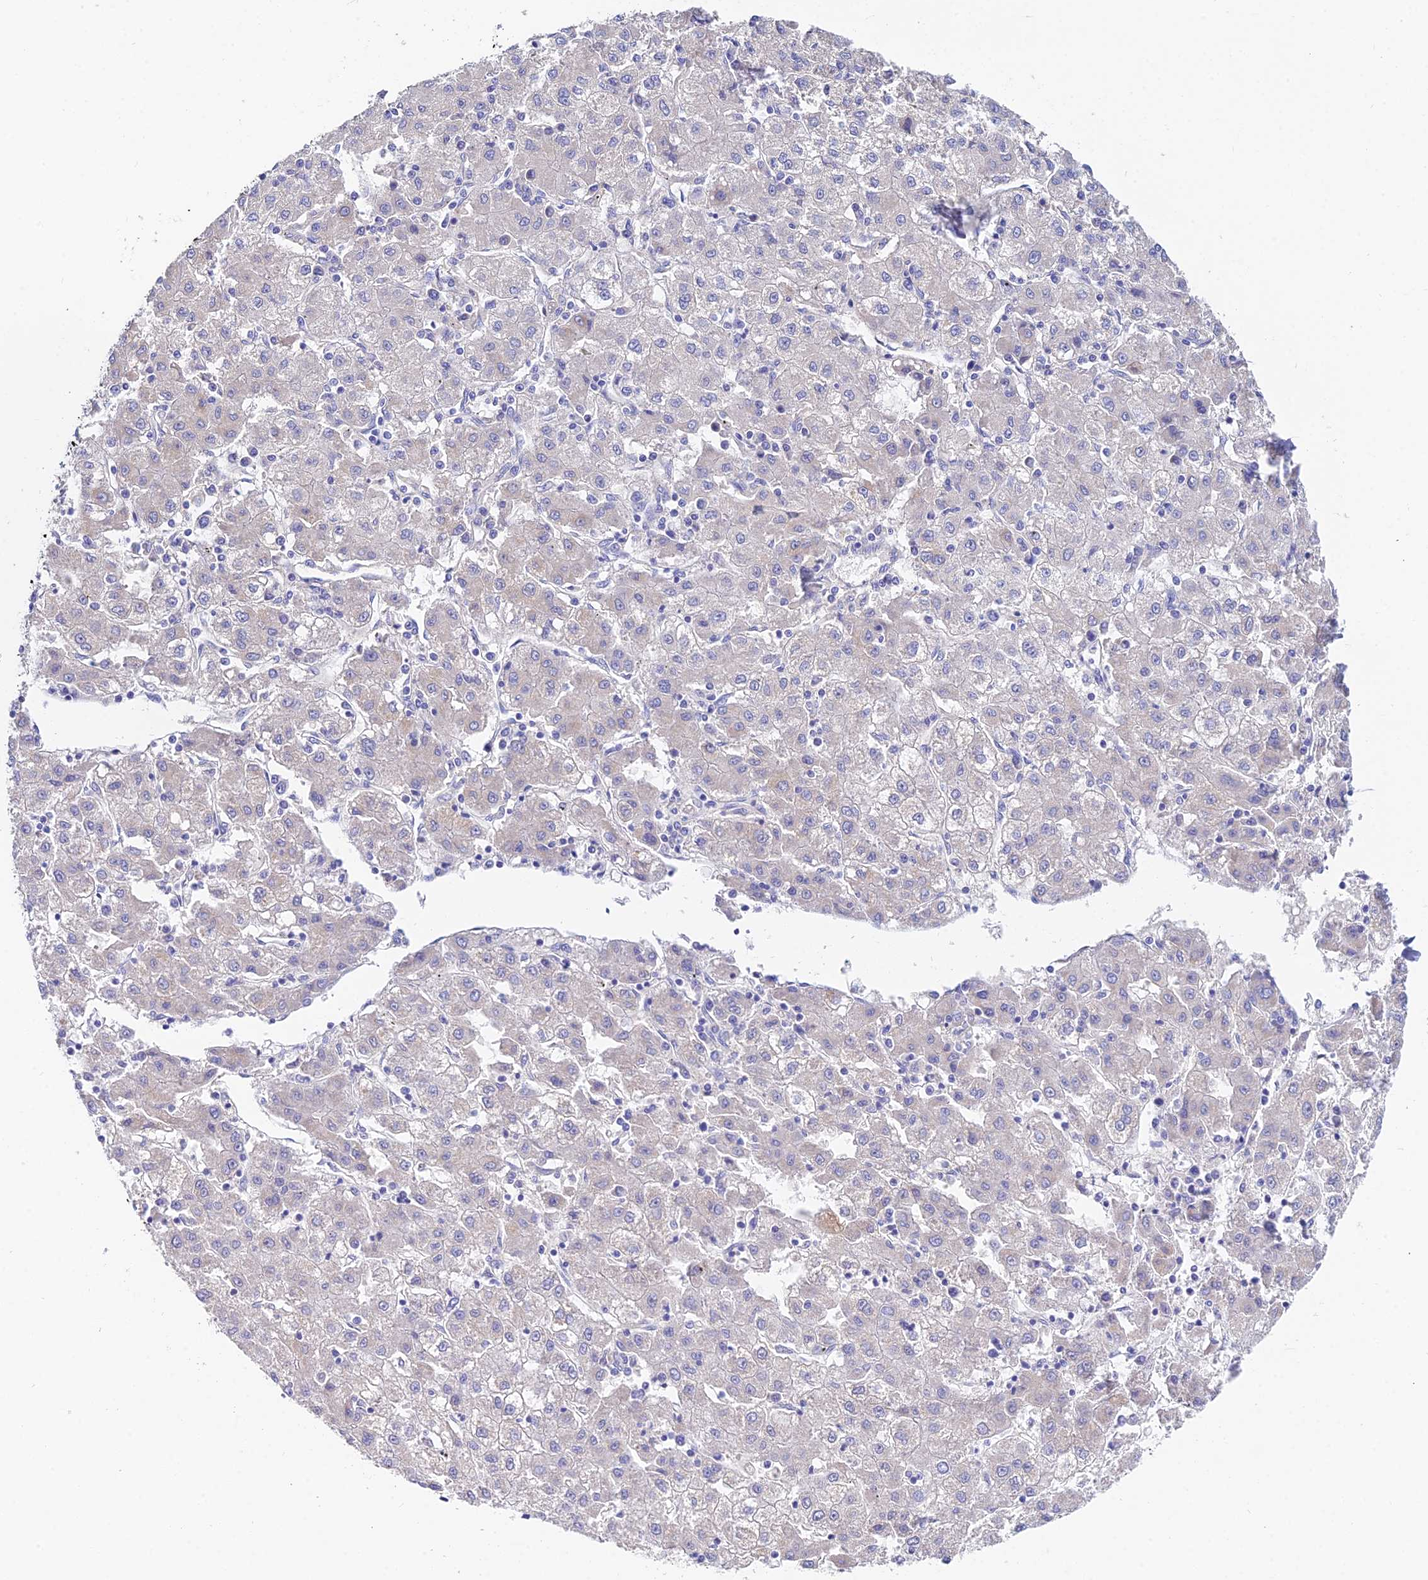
{"staining": {"intensity": "negative", "quantity": "none", "location": "none"}, "tissue": "liver cancer", "cell_type": "Tumor cells", "image_type": "cancer", "snomed": [{"axis": "morphology", "description": "Carcinoma, Hepatocellular, NOS"}, {"axis": "topography", "description": "Liver"}], "caption": "Tumor cells are negative for brown protein staining in liver hepatocellular carcinoma. Nuclei are stained in blue.", "gene": "CEP41", "patient": {"sex": "male", "age": 72}}